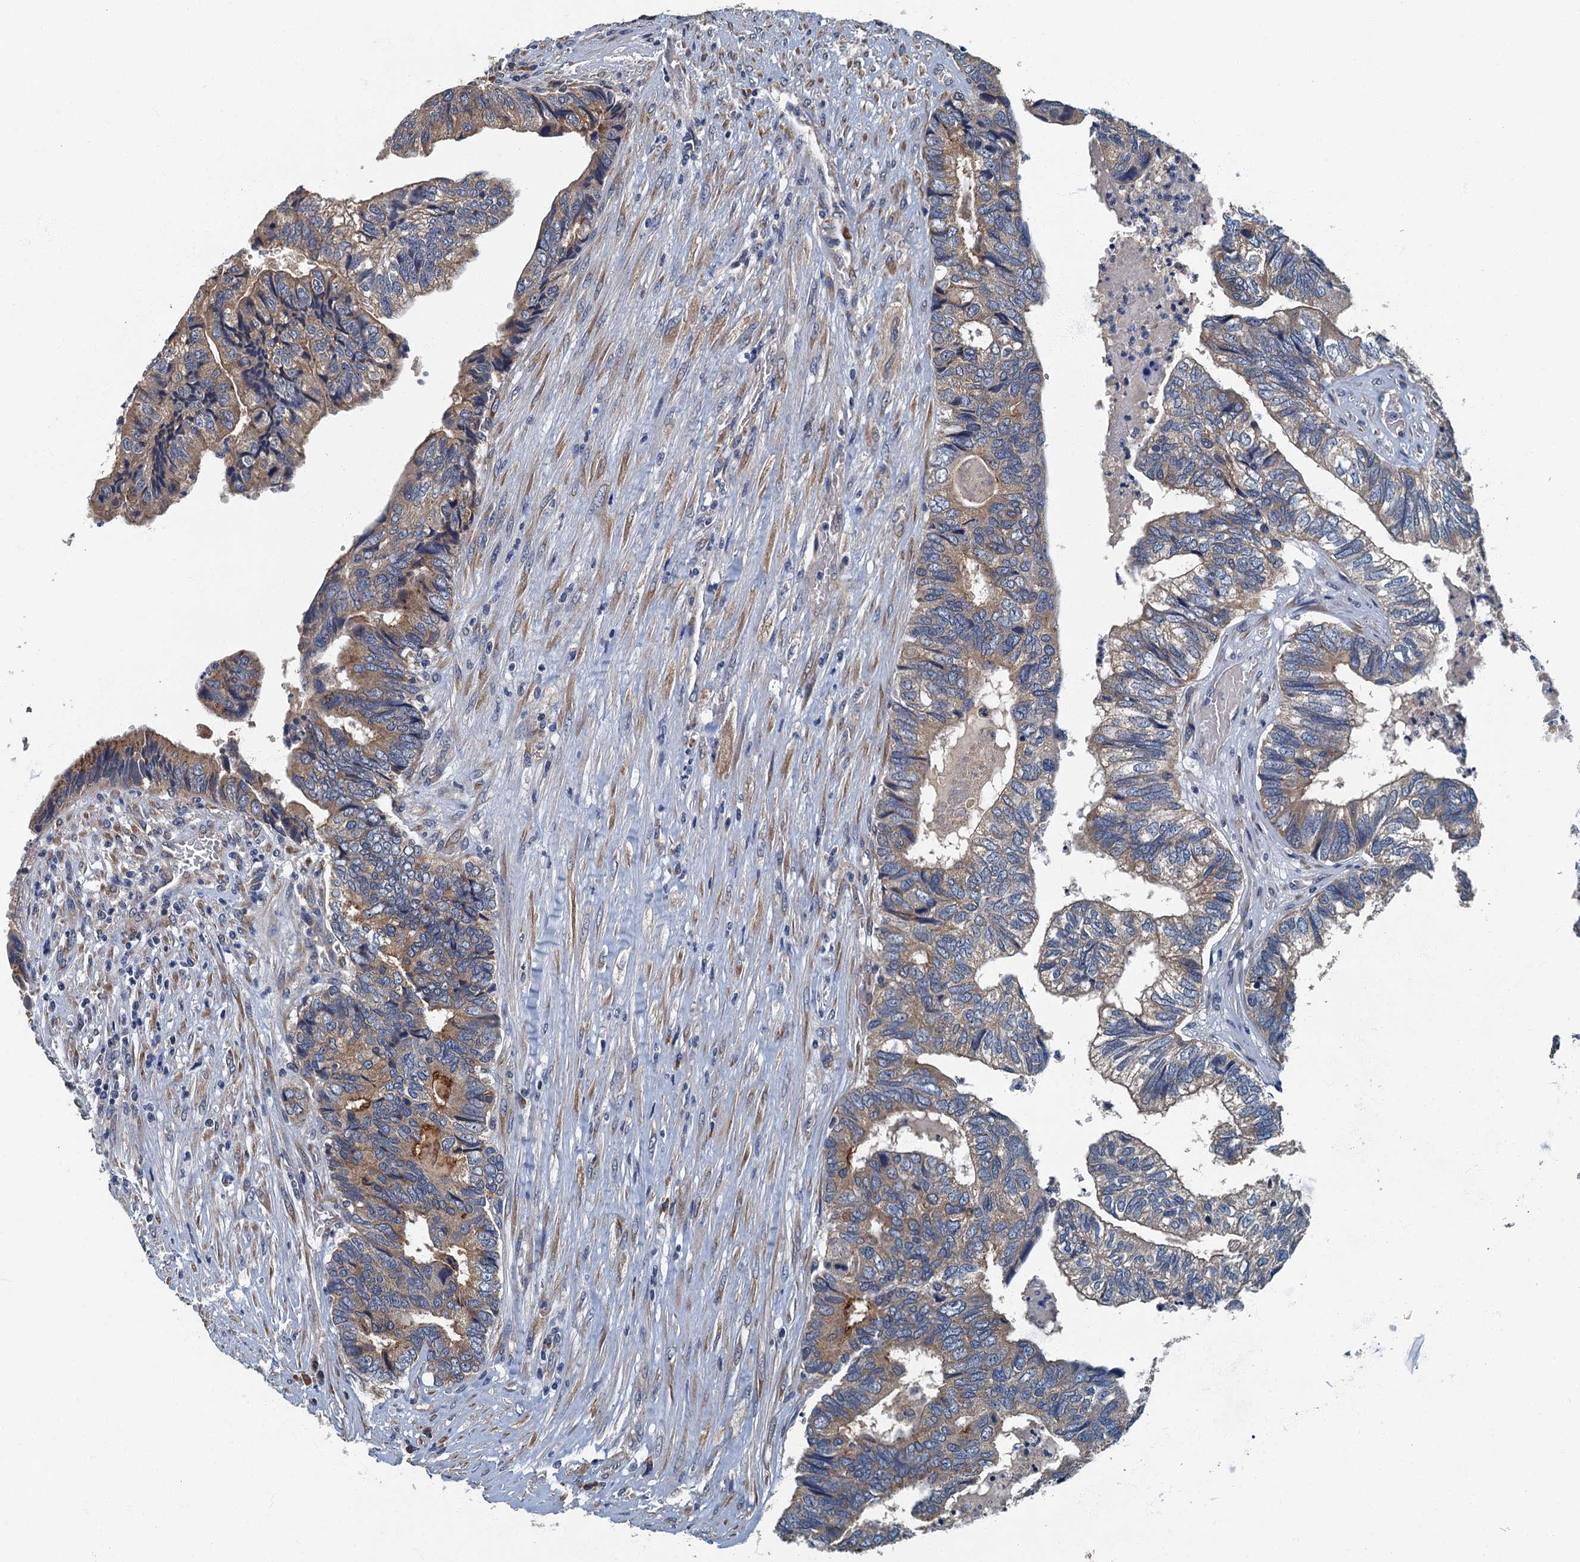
{"staining": {"intensity": "moderate", "quantity": "25%-75%", "location": "cytoplasmic/membranous"}, "tissue": "colorectal cancer", "cell_type": "Tumor cells", "image_type": "cancer", "snomed": [{"axis": "morphology", "description": "Adenocarcinoma, NOS"}, {"axis": "topography", "description": "Colon"}], "caption": "An IHC micrograph of tumor tissue is shown. Protein staining in brown shows moderate cytoplasmic/membranous positivity in colorectal adenocarcinoma within tumor cells.", "gene": "DDX49", "patient": {"sex": "female", "age": 67}}